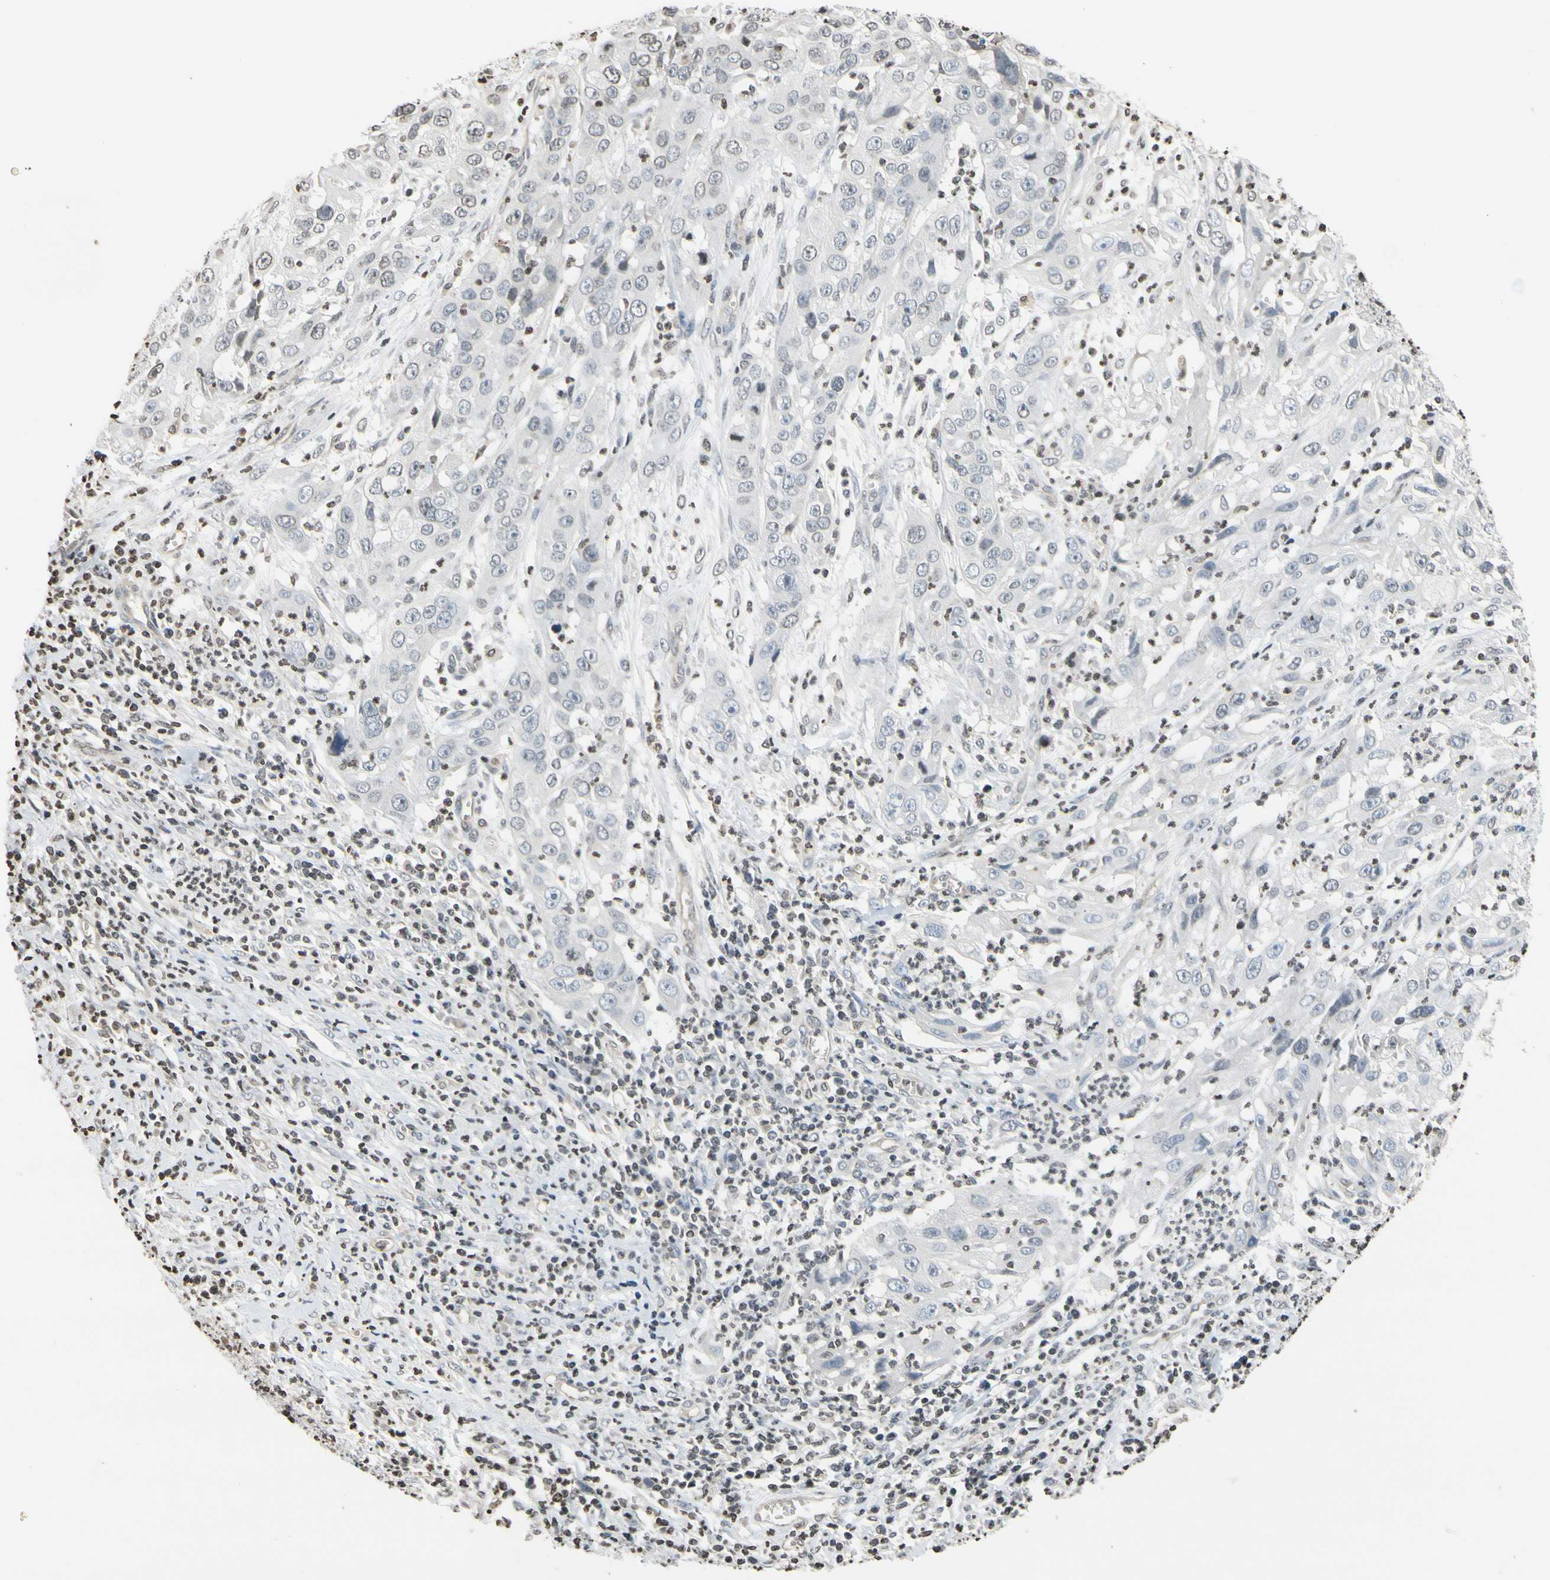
{"staining": {"intensity": "negative", "quantity": "none", "location": "none"}, "tissue": "cervical cancer", "cell_type": "Tumor cells", "image_type": "cancer", "snomed": [{"axis": "morphology", "description": "Squamous cell carcinoma, NOS"}, {"axis": "topography", "description": "Cervix"}], "caption": "IHC of human squamous cell carcinoma (cervical) shows no positivity in tumor cells.", "gene": "GPX4", "patient": {"sex": "female", "age": 32}}